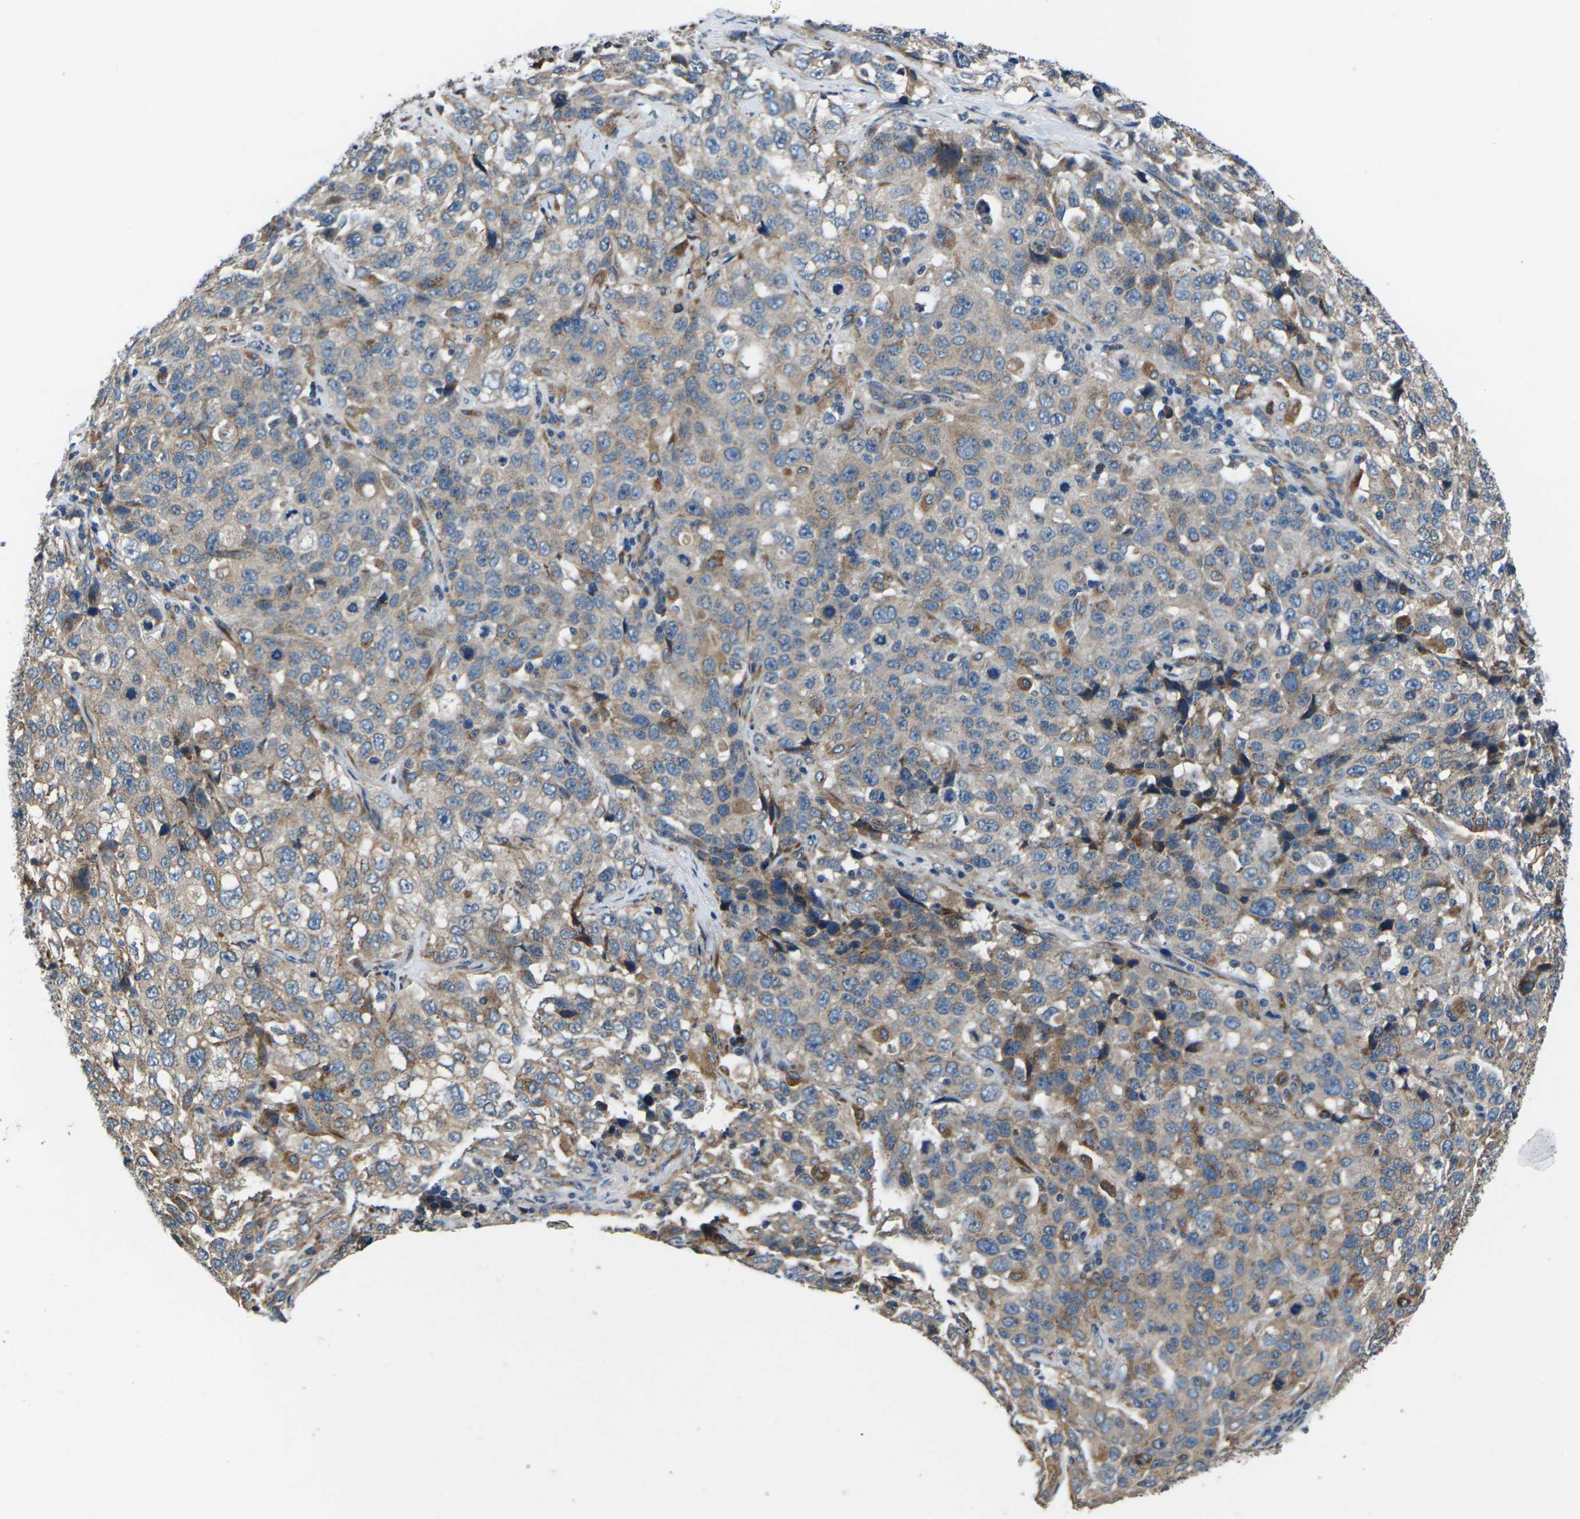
{"staining": {"intensity": "moderate", "quantity": "25%-75%", "location": "cytoplasmic/membranous"}, "tissue": "stomach cancer", "cell_type": "Tumor cells", "image_type": "cancer", "snomed": [{"axis": "morphology", "description": "Normal tissue, NOS"}, {"axis": "morphology", "description": "Adenocarcinoma, NOS"}, {"axis": "topography", "description": "Stomach"}], "caption": "Brown immunohistochemical staining in human stomach adenocarcinoma exhibits moderate cytoplasmic/membranous staining in about 25%-75% of tumor cells. (DAB = brown stain, brightfield microscopy at high magnification).", "gene": "GABRP", "patient": {"sex": "male", "age": 48}}